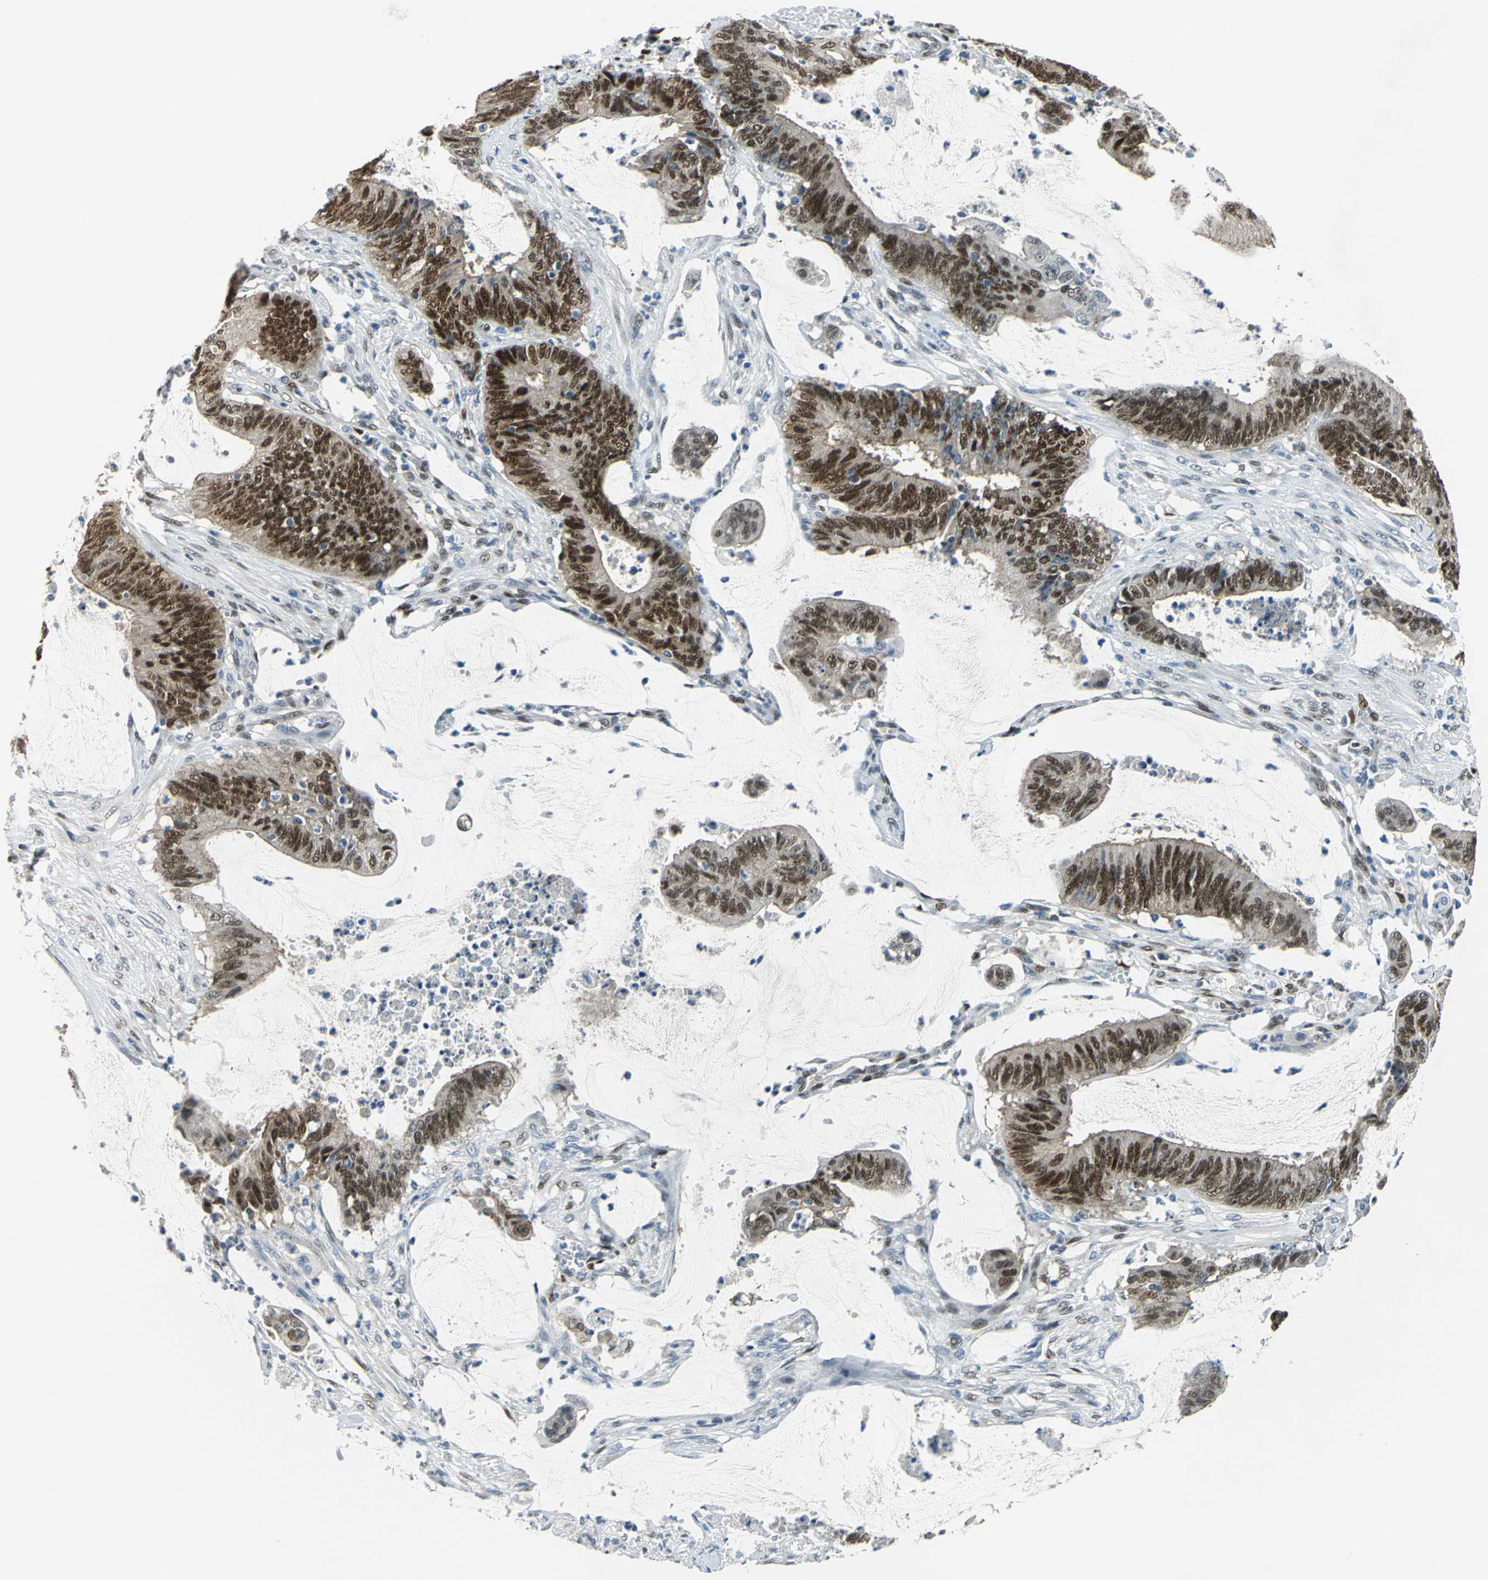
{"staining": {"intensity": "strong", "quantity": ">75%", "location": "cytoplasmic/membranous,nuclear"}, "tissue": "colorectal cancer", "cell_type": "Tumor cells", "image_type": "cancer", "snomed": [{"axis": "morphology", "description": "Adenocarcinoma, NOS"}, {"axis": "topography", "description": "Rectum"}], "caption": "This is a micrograph of immunohistochemistry (IHC) staining of colorectal cancer (adenocarcinoma), which shows strong staining in the cytoplasmic/membranous and nuclear of tumor cells.", "gene": "NFIA", "patient": {"sex": "female", "age": 66}}